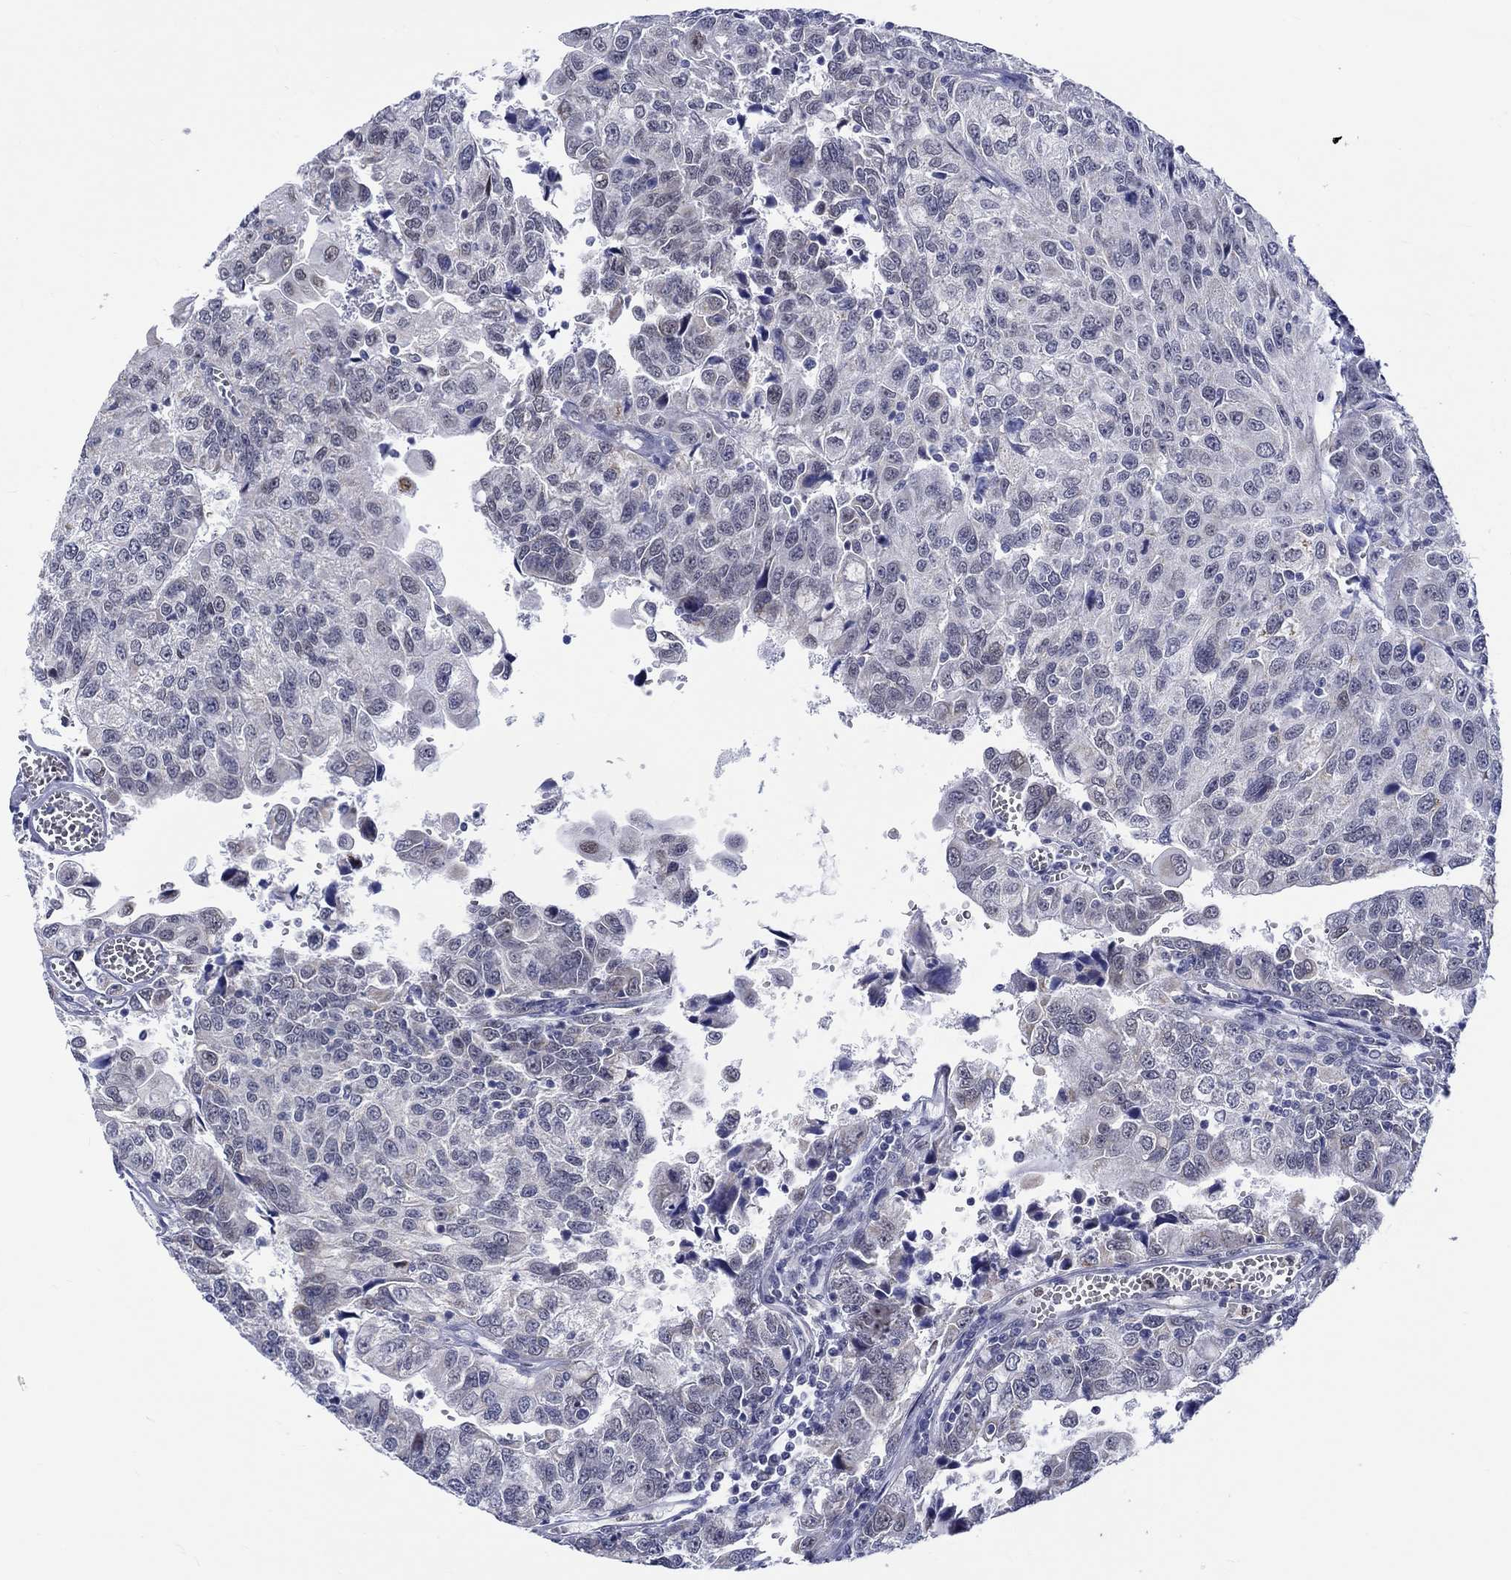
{"staining": {"intensity": "negative", "quantity": "none", "location": "none"}, "tissue": "urothelial cancer", "cell_type": "Tumor cells", "image_type": "cancer", "snomed": [{"axis": "morphology", "description": "Urothelial carcinoma, NOS"}, {"axis": "morphology", "description": "Urothelial carcinoma, High grade"}, {"axis": "topography", "description": "Urinary bladder"}], "caption": "Micrograph shows no protein expression in tumor cells of urothelial cancer tissue.", "gene": "ST6GALNAC1", "patient": {"sex": "female", "age": 73}}